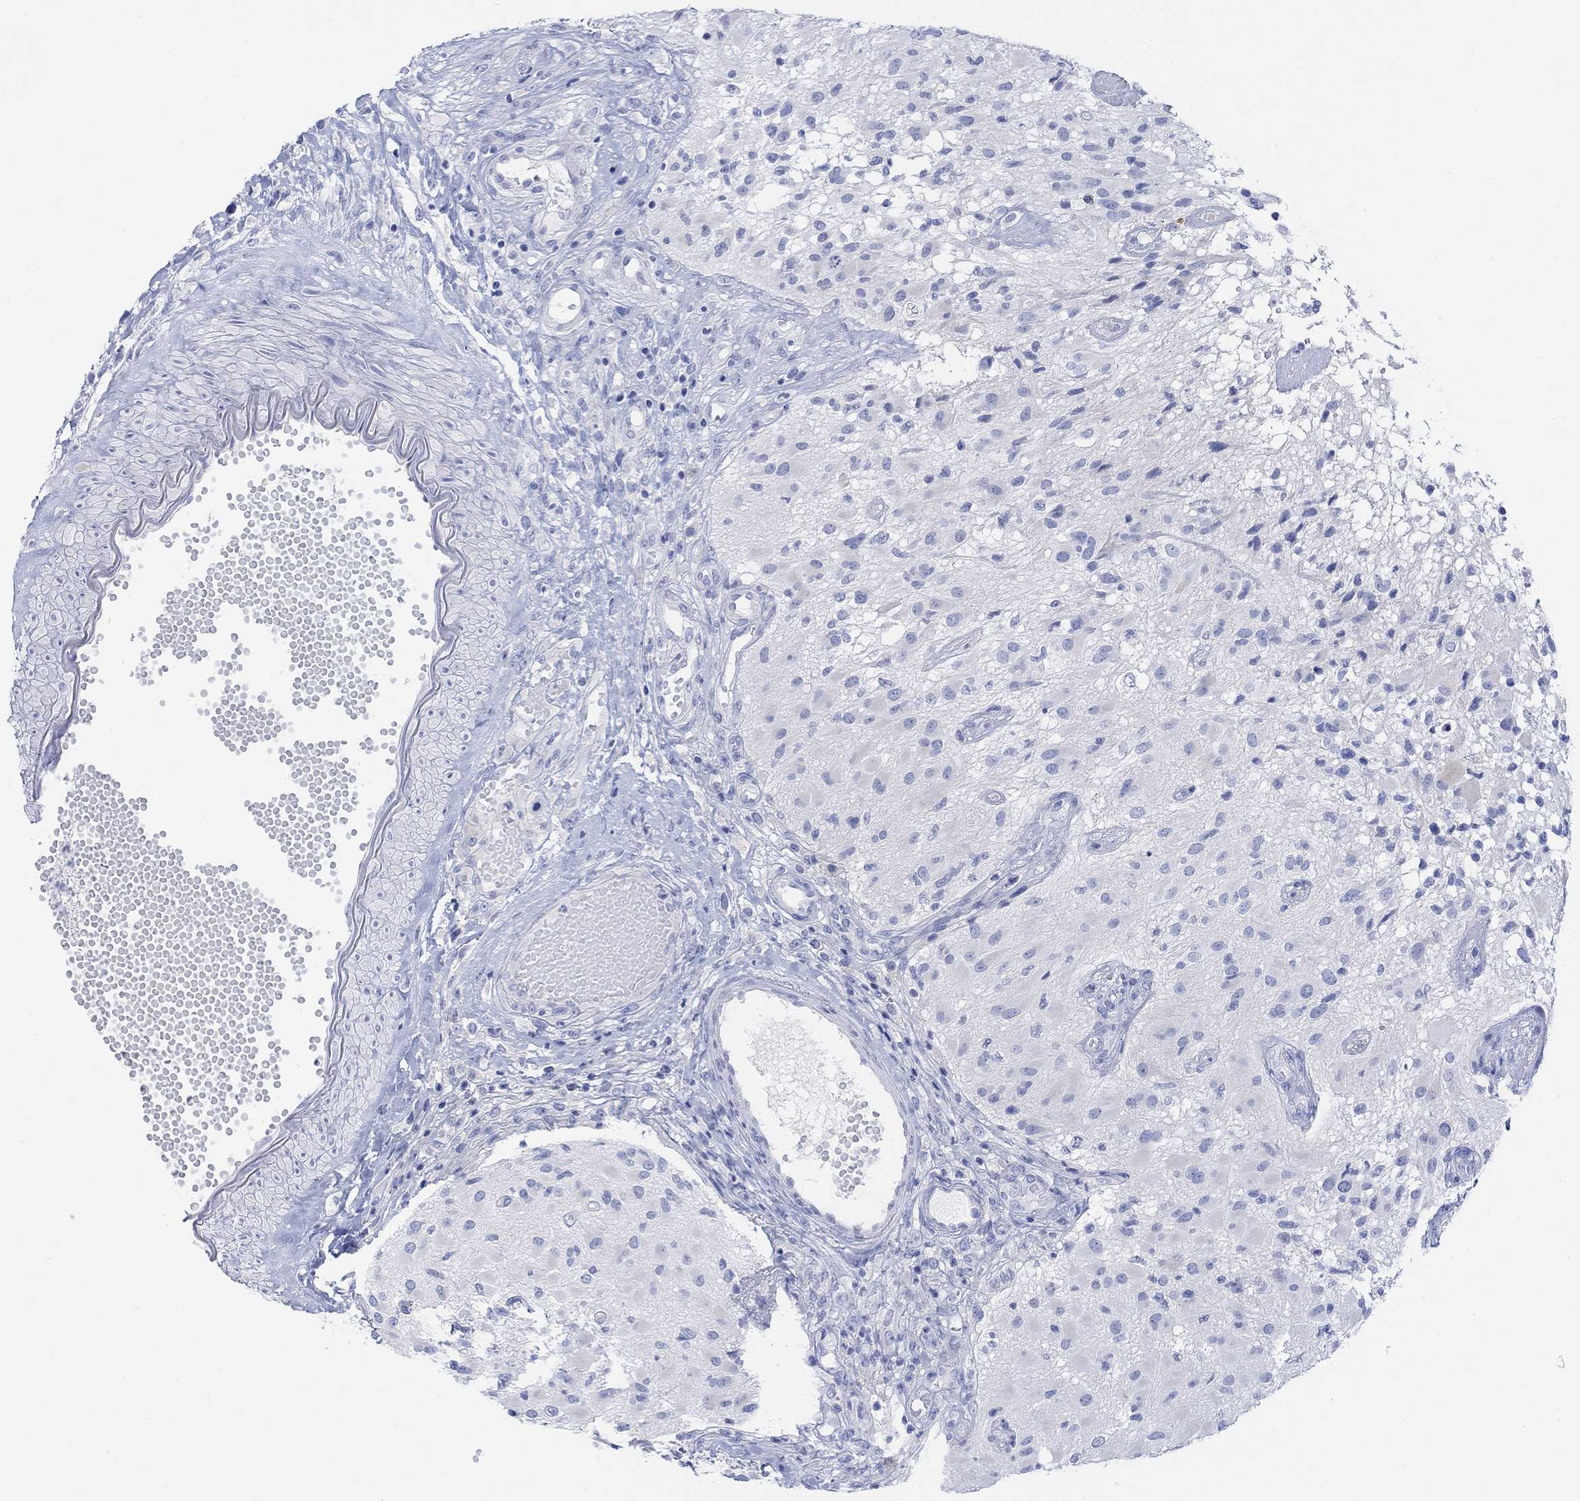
{"staining": {"intensity": "negative", "quantity": "none", "location": "none"}, "tissue": "glioma", "cell_type": "Tumor cells", "image_type": "cancer", "snomed": [{"axis": "morphology", "description": "Glioma, malignant, High grade"}, {"axis": "topography", "description": "Brain"}], "caption": "Immunohistochemistry of human glioma reveals no positivity in tumor cells.", "gene": "GNG13", "patient": {"sex": "female", "age": 63}}